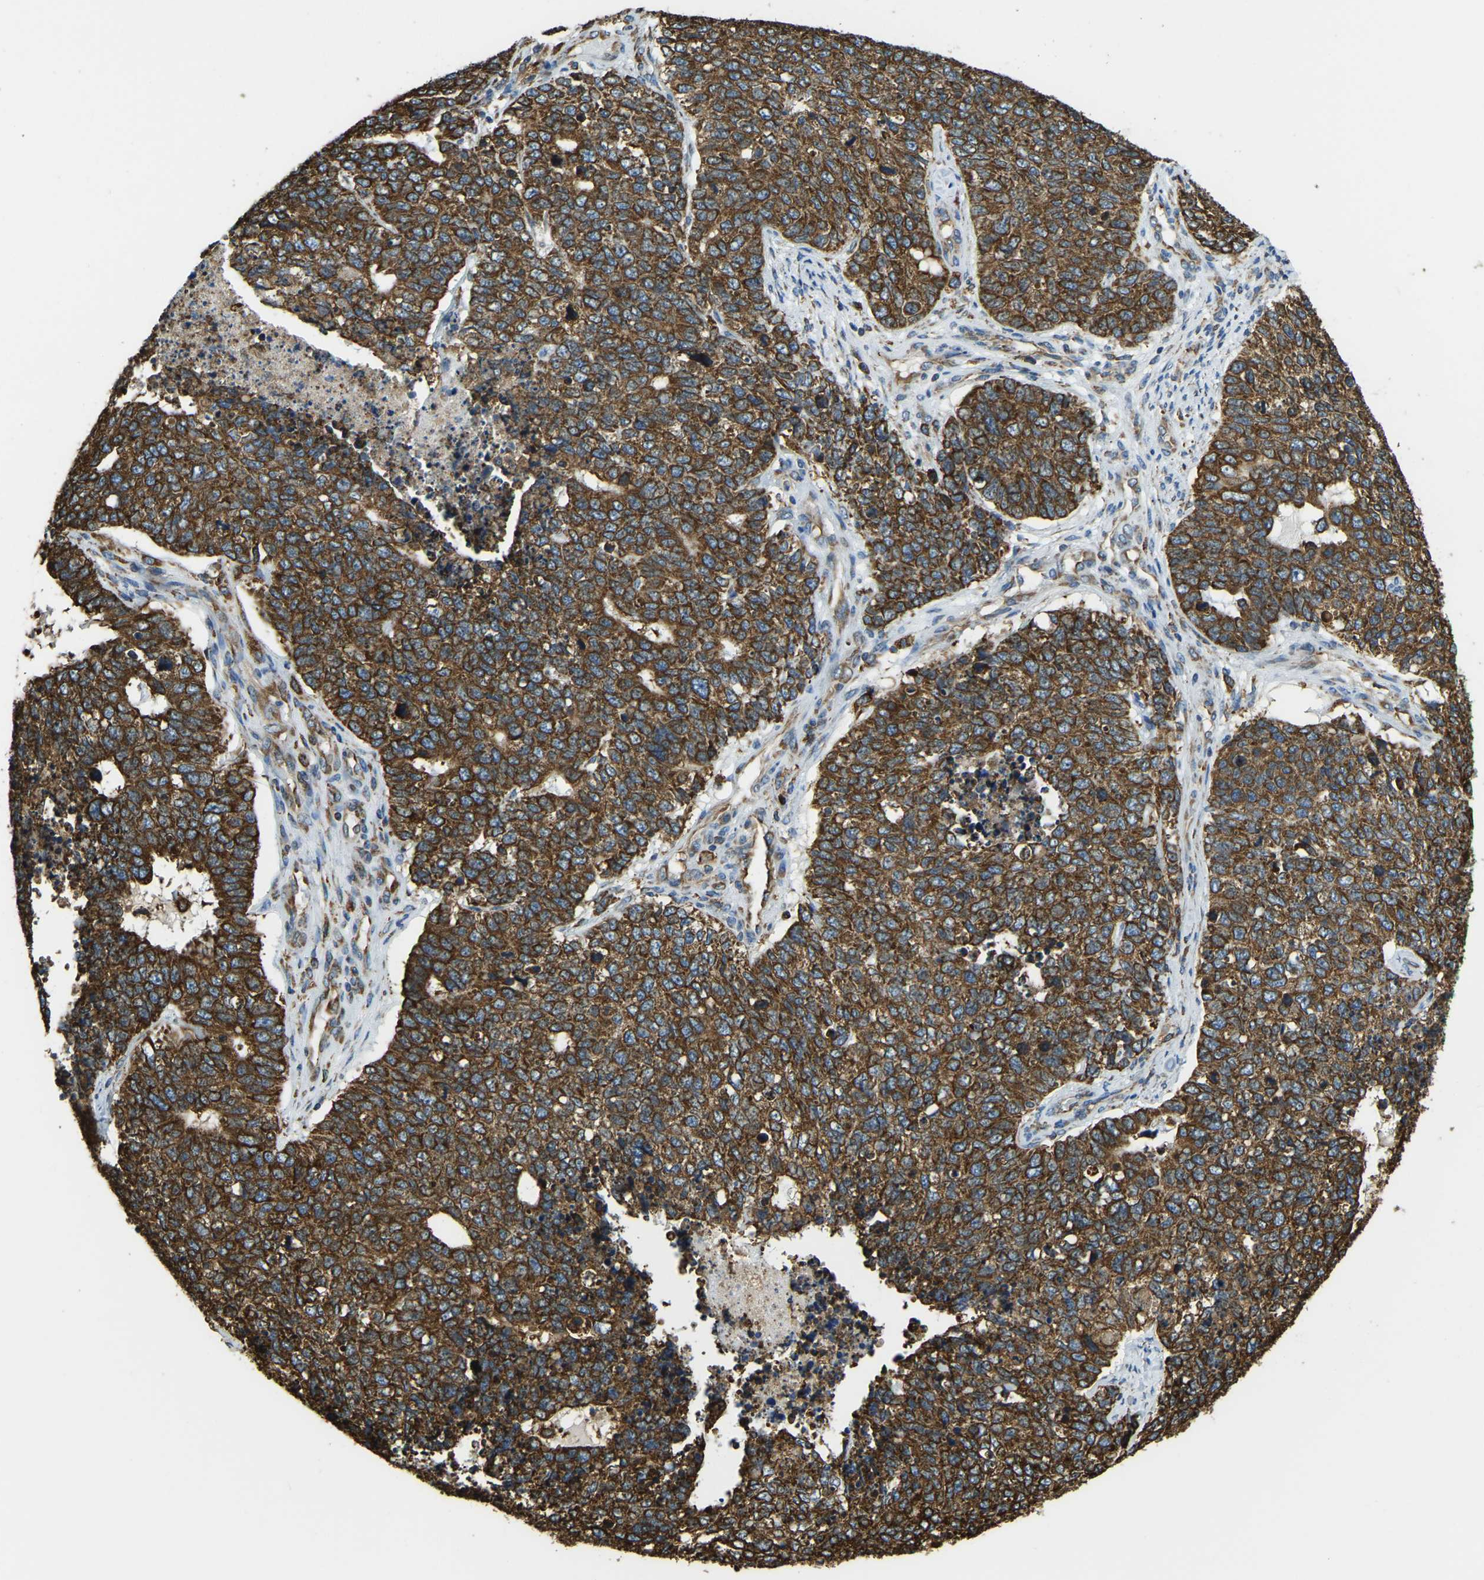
{"staining": {"intensity": "strong", "quantity": ">75%", "location": "cytoplasmic/membranous"}, "tissue": "cervical cancer", "cell_type": "Tumor cells", "image_type": "cancer", "snomed": [{"axis": "morphology", "description": "Squamous cell carcinoma, NOS"}, {"axis": "topography", "description": "Cervix"}], "caption": "Human cervical squamous cell carcinoma stained with a protein marker demonstrates strong staining in tumor cells.", "gene": "RNF115", "patient": {"sex": "female", "age": 63}}